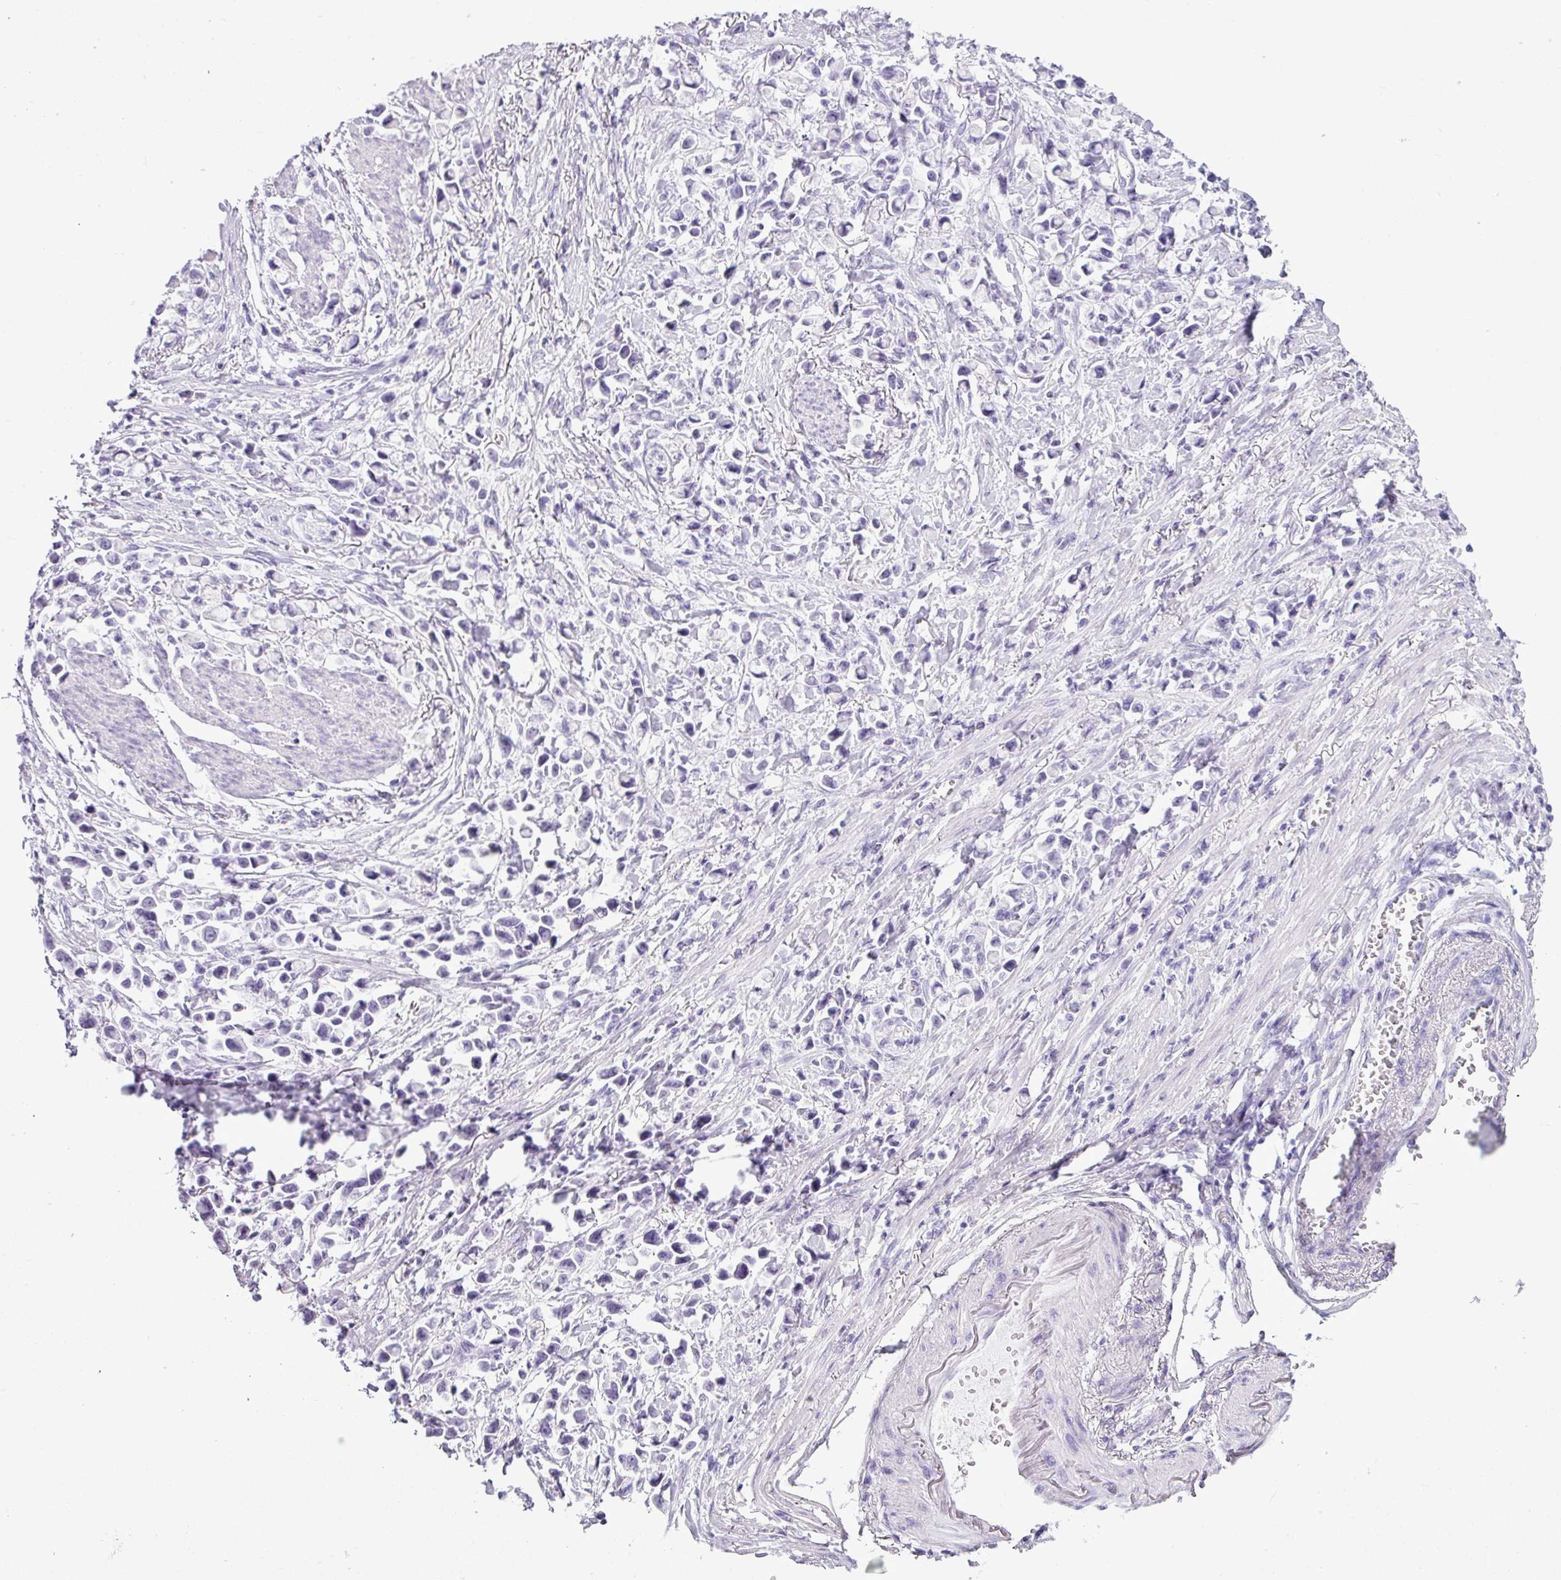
{"staining": {"intensity": "negative", "quantity": "none", "location": "none"}, "tissue": "stomach cancer", "cell_type": "Tumor cells", "image_type": "cancer", "snomed": [{"axis": "morphology", "description": "Adenocarcinoma, NOS"}, {"axis": "topography", "description": "Stomach"}], "caption": "Protein analysis of stomach adenocarcinoma demonstrates no significant expression in tumor cells. (Brightfield microscopy of DAB IHC at high magnification).", "gene": "SCT", "patient": {"sex": "female", "age": 81}}